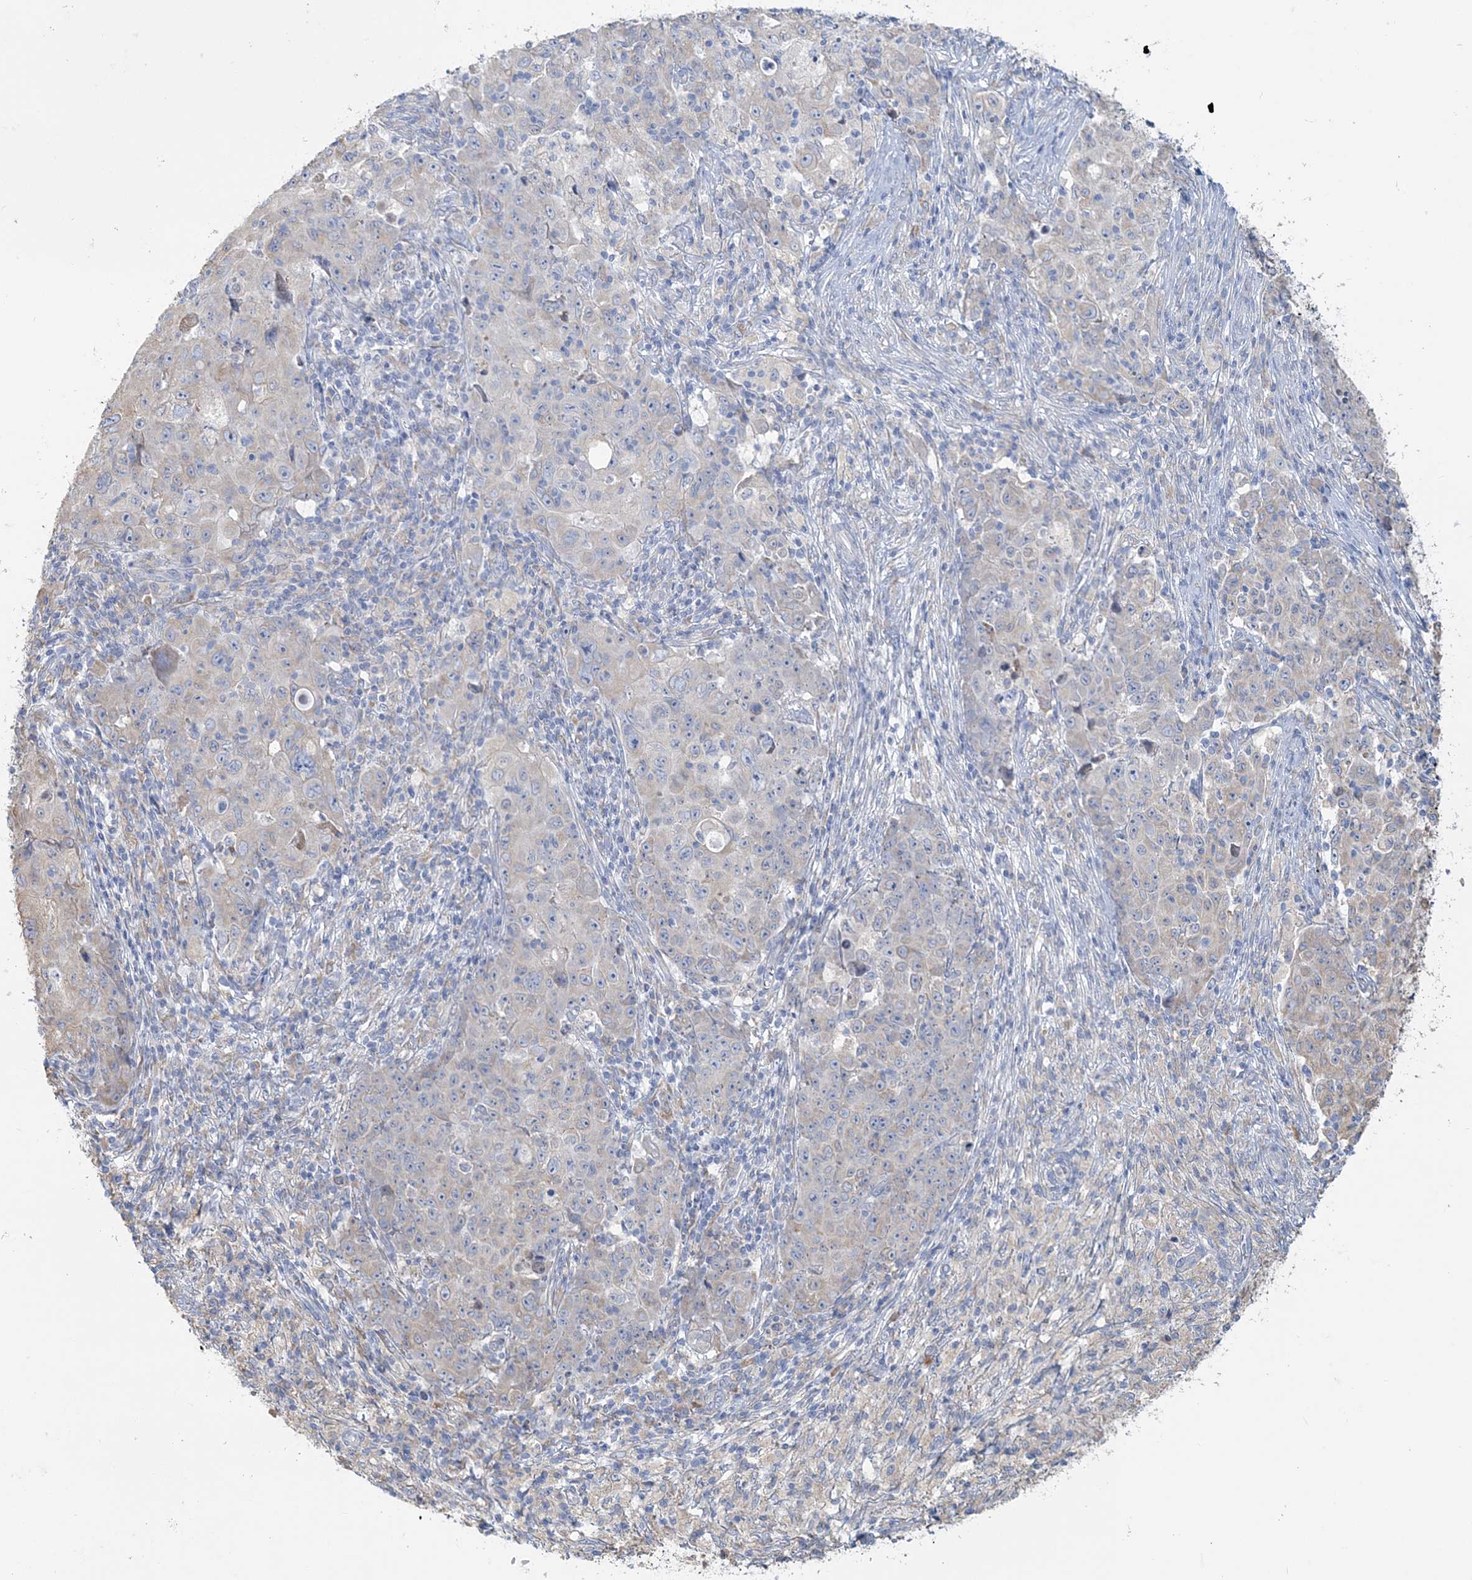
{"staining": {"intensity": "negative", "quantity": "none", "location": "none"}, "tissue": "ovarian cancer", "cell_type": "Tumor cells", "image_type": "cancer", "snomed": [{"axis": "morphology", "description": "Carcinoma, endometroid"}, {"axis": "topography", "description": "Ovary"}], "caption": "Tumor cells are negative for protein expression in human ovarian endometroid carcinoma.", "gene": "TBC1D5", "patient": {"sex": "female", "age": 42}}